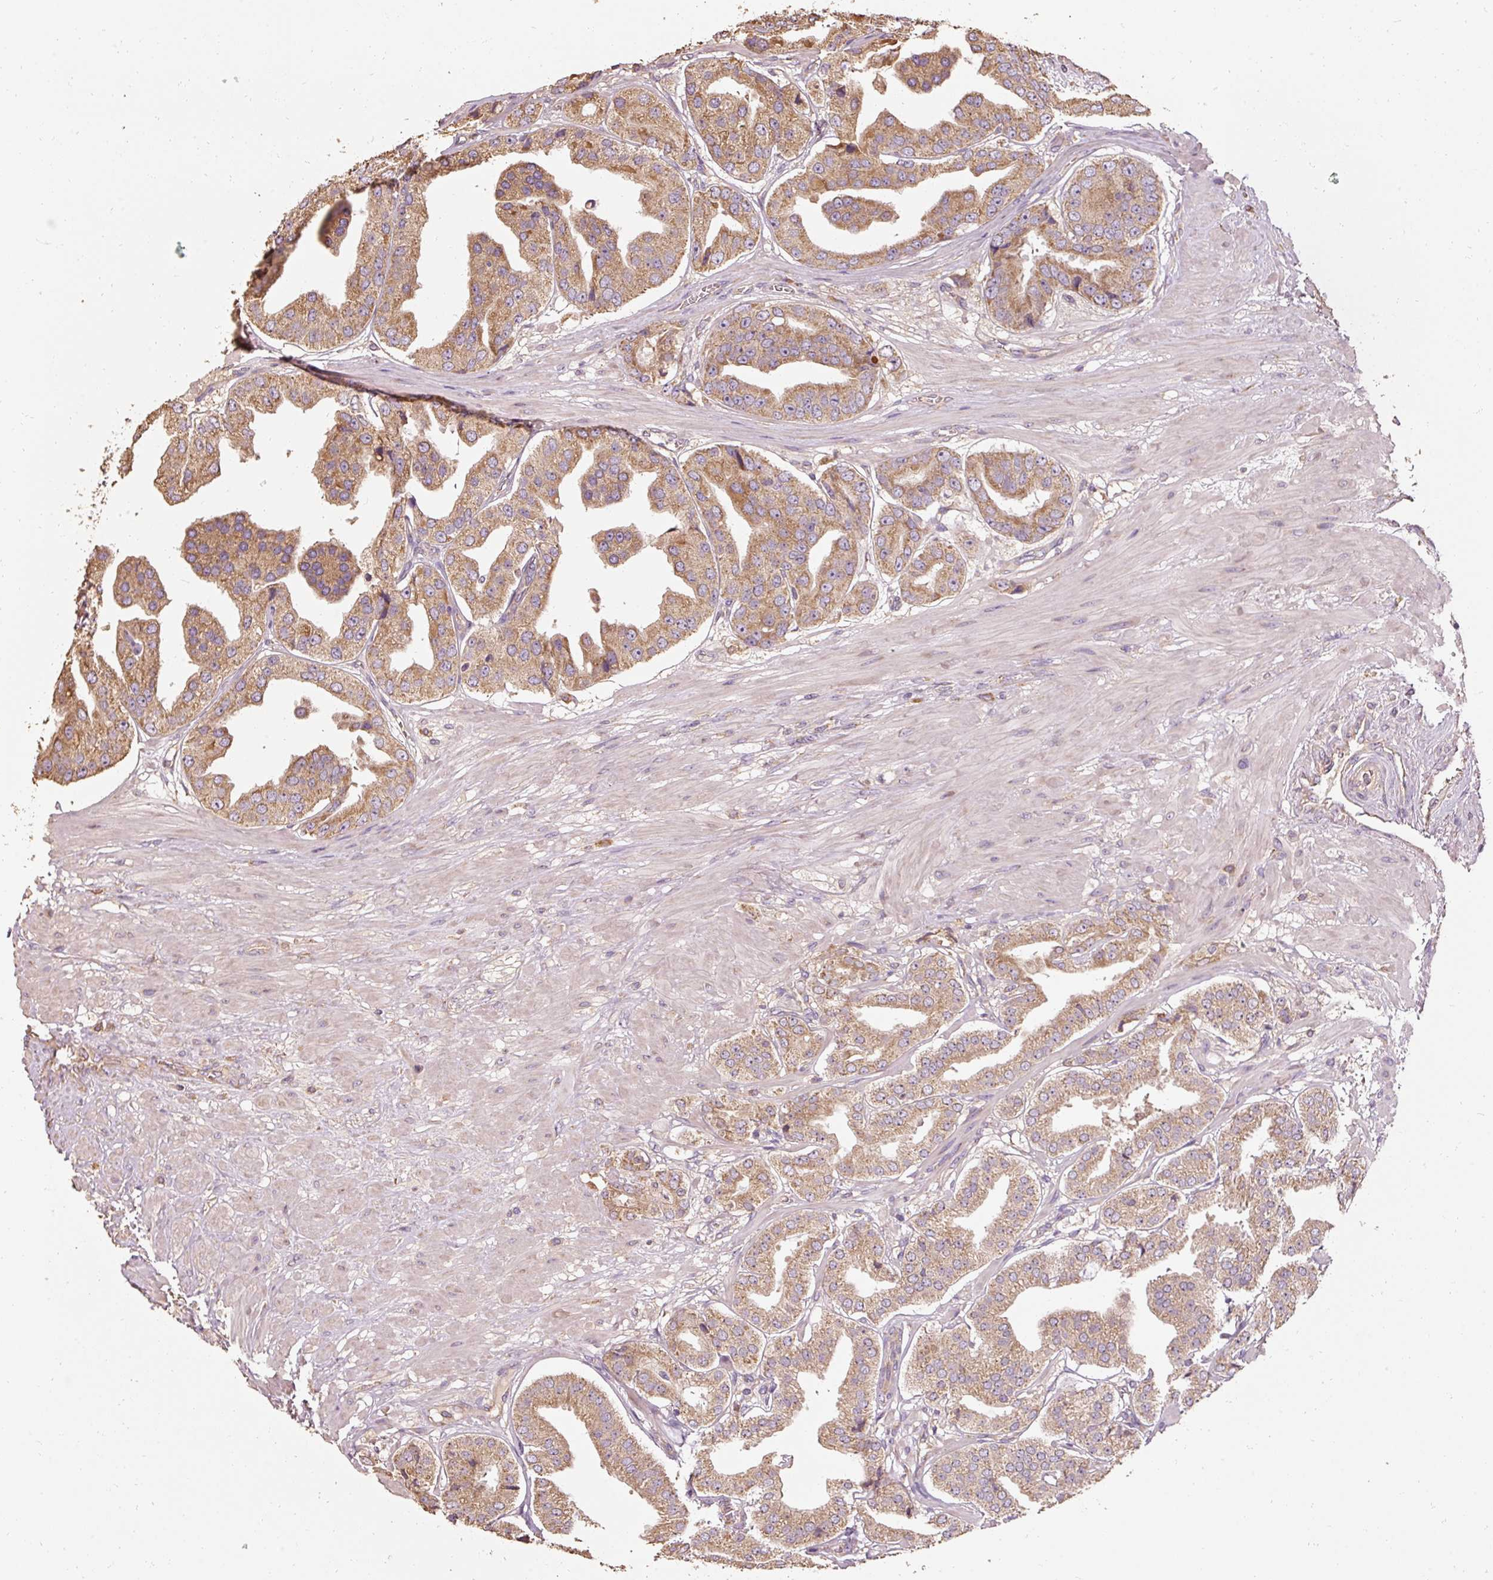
{"staining": {"intensity": "moderate", "quantity": ">75%", "location": "cytoplasmic/membranous"}, "tissue": "prostate cancer", "cell_type": "Tumor cells", "image_type": "cancer", "snomed": [{"axis": "morphology", "description": "Adenocarcinoma, High grade"}, {"axis": "topography", "description": "Prostate"}], "caption": "Moderate cytoplasmic/membranous staining is seen in approximately >75% of tumor cells in prostate cancer. (Brightfield microscopy of DAB IHC at high magnification).", "gene": "EFHC1", "patient": {"sex": "male", "age": 63}}